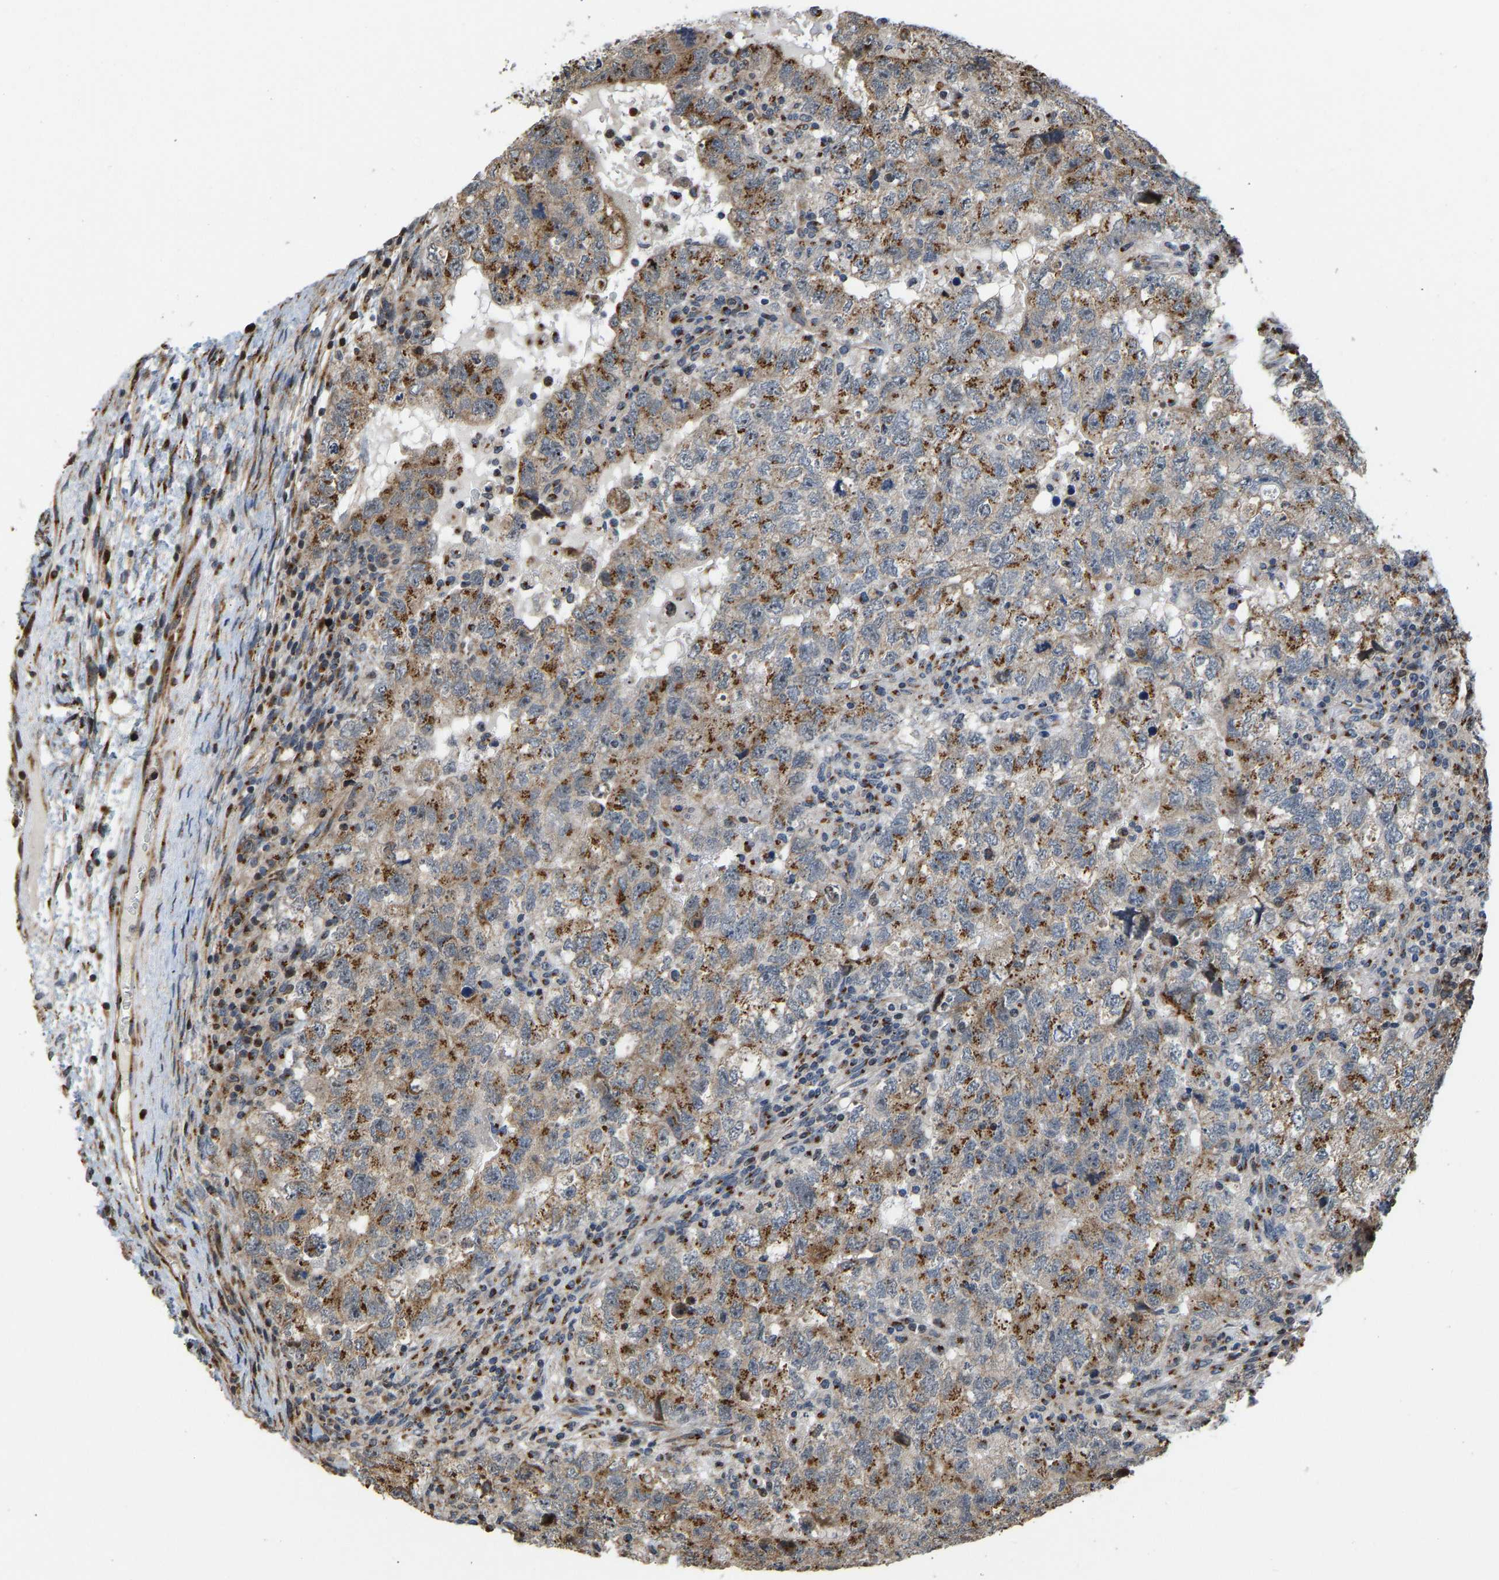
{"staining": {"intensity": "strong", "quantity": ">75%", "location": "cytoplasmic/membranous"}, "tissue": "testis cancer", "cell_type": "Tumor cells", "image_type": "cancer", "snomed": [{"axis": "morphology", "description": "Carcinoma, Embryonal, NOS"}, {"axis": "topography", "description": "Testis"}], "caption": "An immunohistochemistry image of neoplastic tissue is shown. Protein staining in brown shows strong cytoplasmic/membranous positivity in testis cancer (embryonal carcinoma) within tumor cells.", "gene": "YIPF4", "patient": {"sex": "male", "age": 36}}